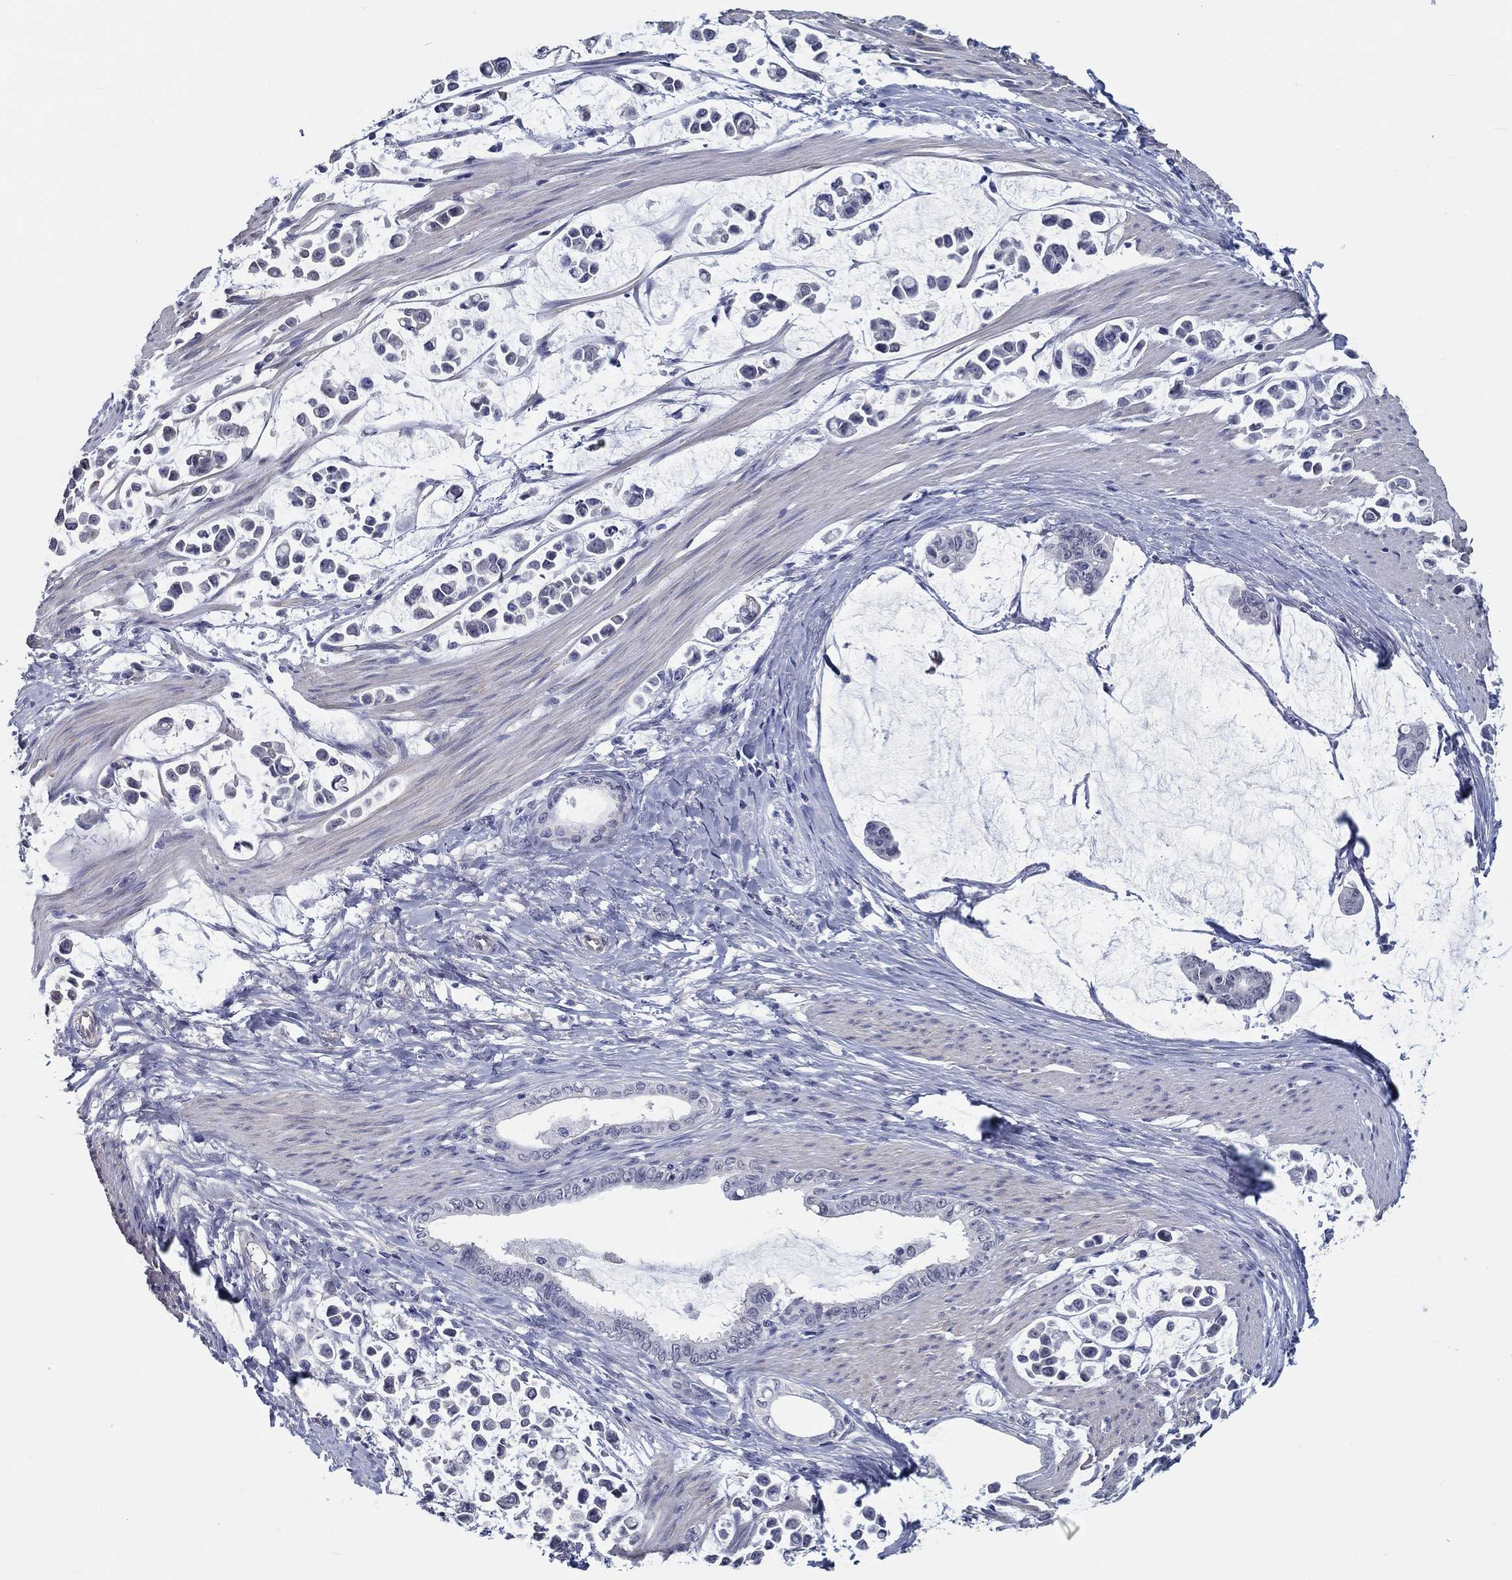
{"staining": {"intensity": "negative", "quantity": "none", "location": "none"}, "tissue": "stomach cancer", "cell_type": "Tumor cells", "image_type": "cancer", "snomed": [{"axis": "morphology", "description": "Adenocarcinoma, NOS"}, {"axis": "topography", "description": "Stomach"}], "caption": "IHC of human adenocarcinoma (stomach) reveals no positivity in tumor cells.", "gene": "CRYGD", "patient": {"sex": "male", "age": 82}}